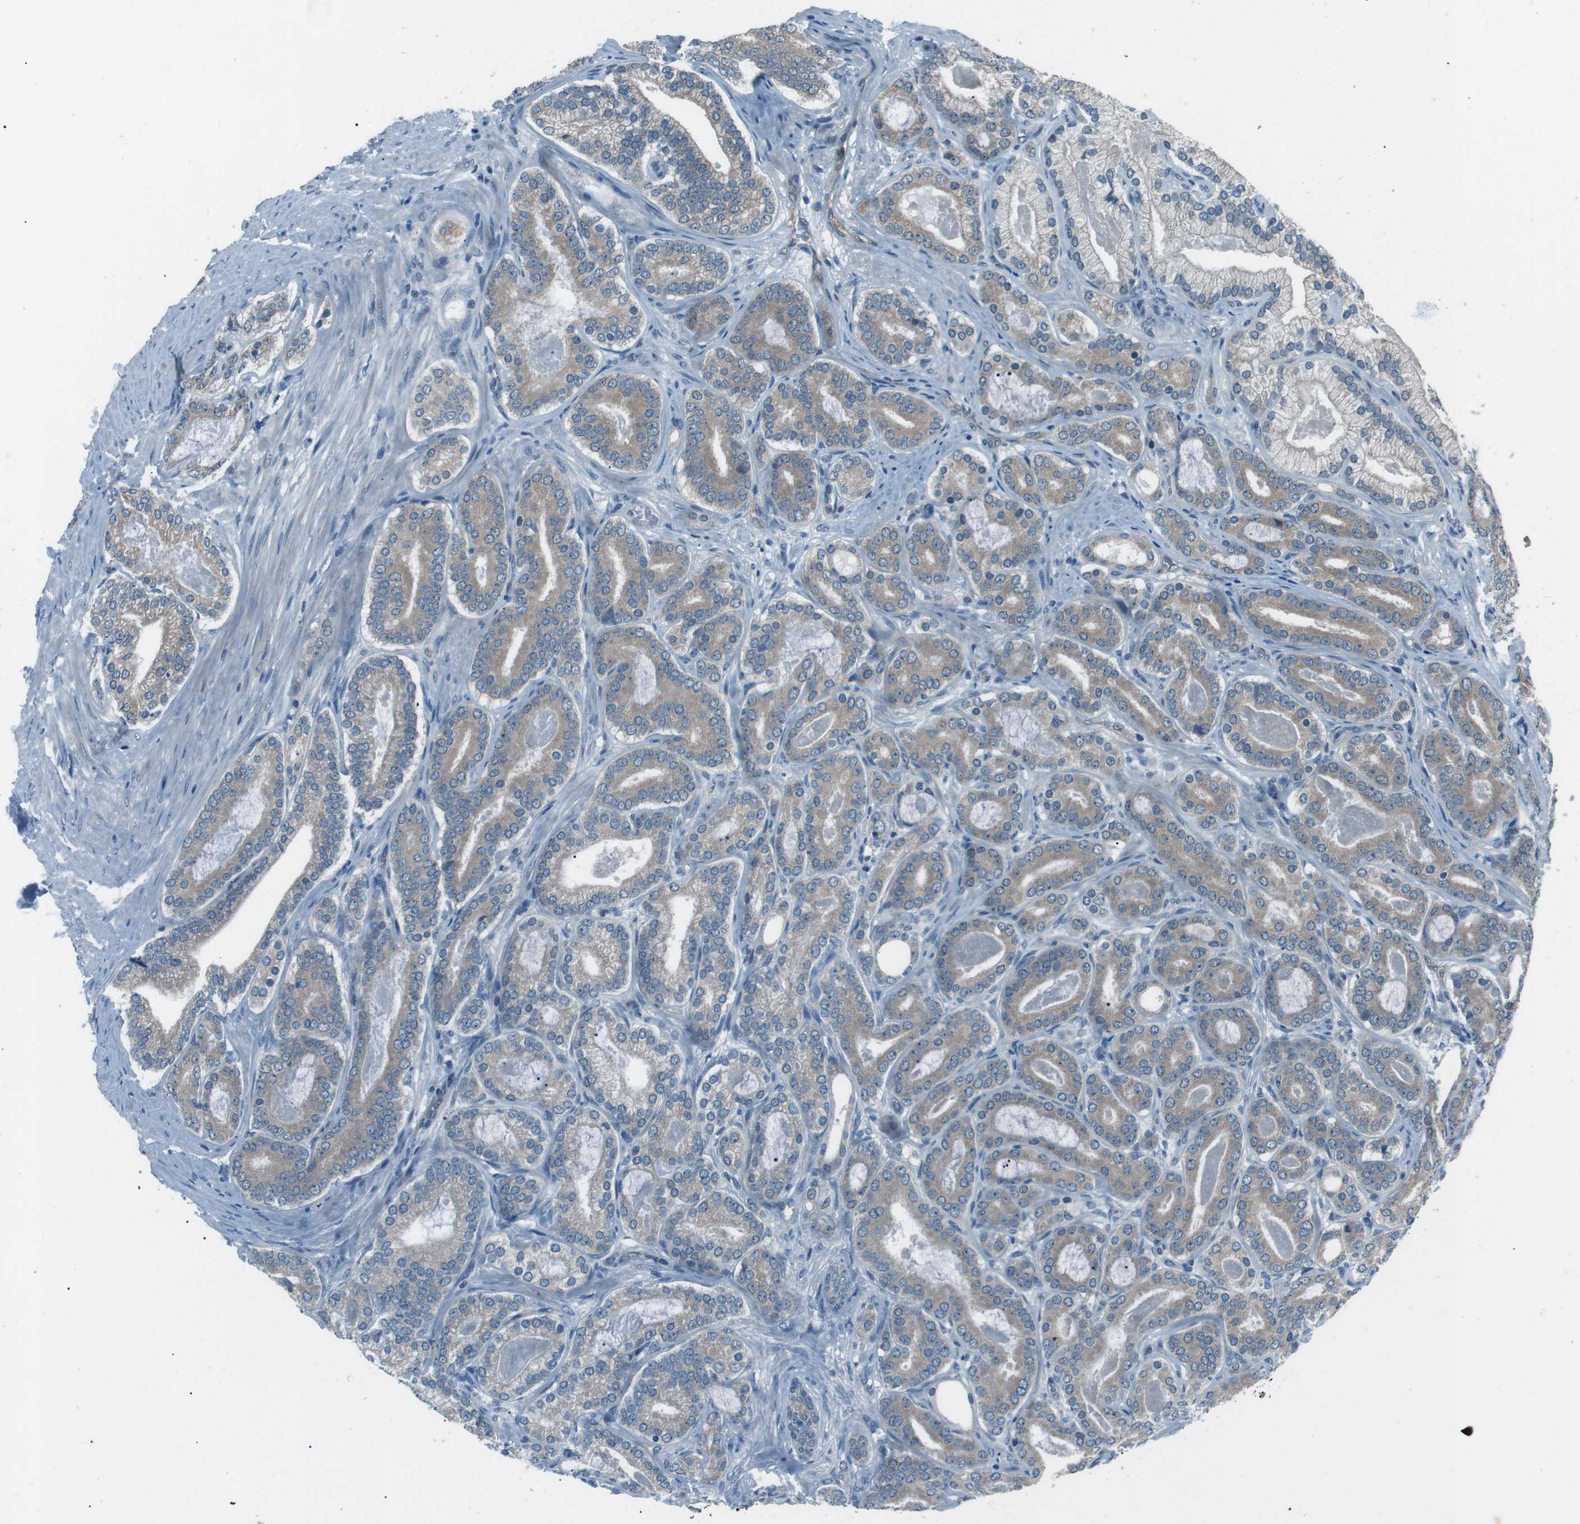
{"staining": {"intensity": "weak", "quantity": ">75%", "location": "cytoplasmic/membranous"}, "tissue": "prostate cancer", "cell_type": "Tumor cells", "image_type": "cancer", "snomed": [{"axis": "morphology", "description": "Adenocarcinoma, High grade"}, {"axis": "topography", "description": "Prostate"}], "caption": "Immunohistochemistry histopathology image of human prostate cancer (high-grade adenocarcinoma) stained for a protein (brown), which displays low levels of weak cytoplasmic/membranous positivity in about >75% of tumor cells.", "gene": "LRIG2", "patient": {"sex": "male", "age": 60}}